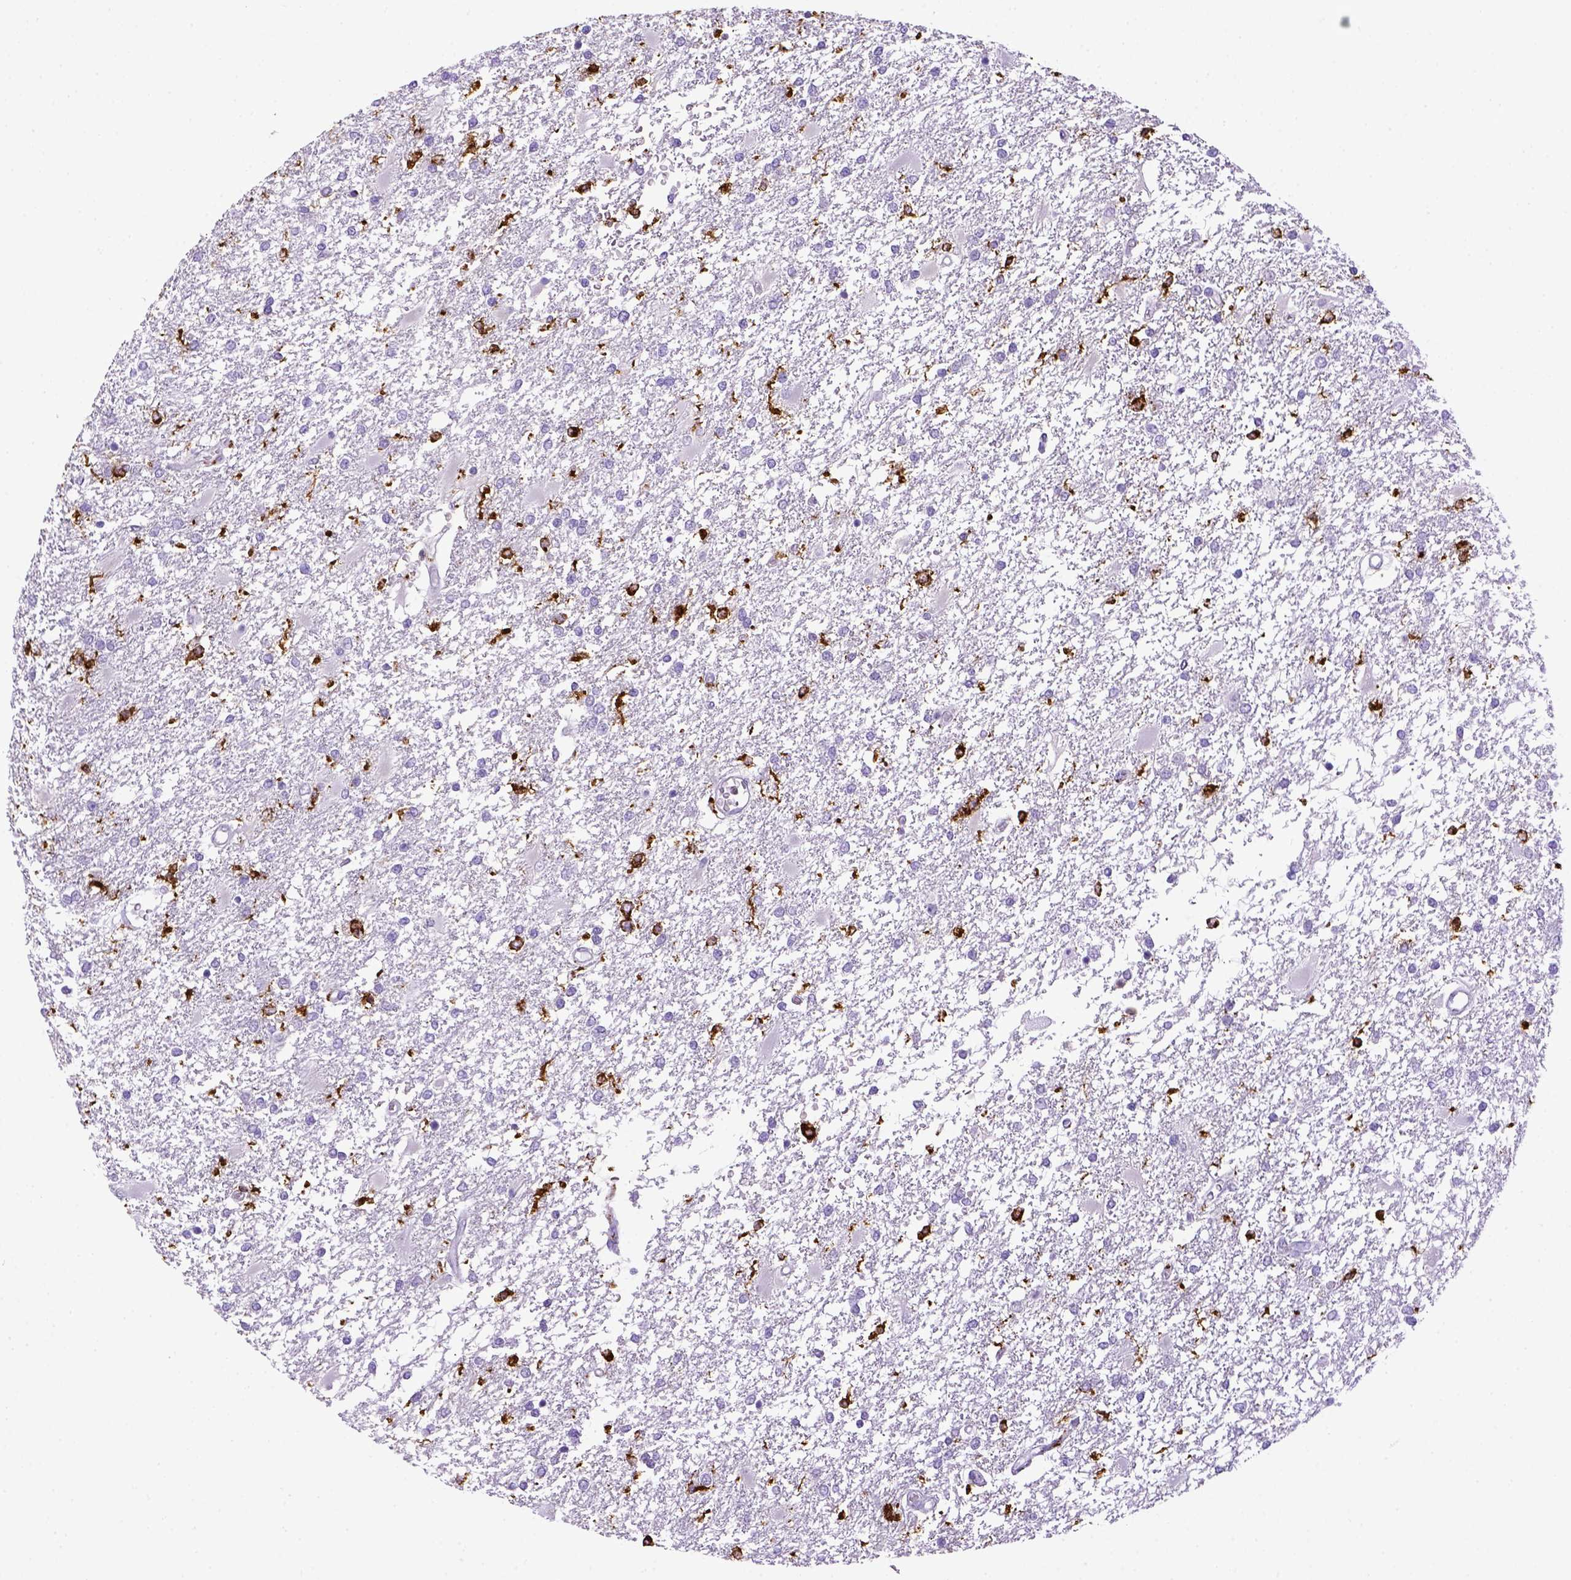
{"staining": {"intensity": "negative", "quantity": "none", "location": "none"}, "tissue": "glioma", "cell_type": "Tumor cells", "image_type": "cancer", "snomed": [{"axis": "morphology", "description": "Glioma, malignant, High grade"}, {"axis": "topography", "description": "Cerebral cortex"}], "caption": "Micrograph shows no protein positivity in tumor cells of malignant glioma (high-grade) tissue.", "gene": "CD68", "patient": {"sex": "male", "age": 79}}